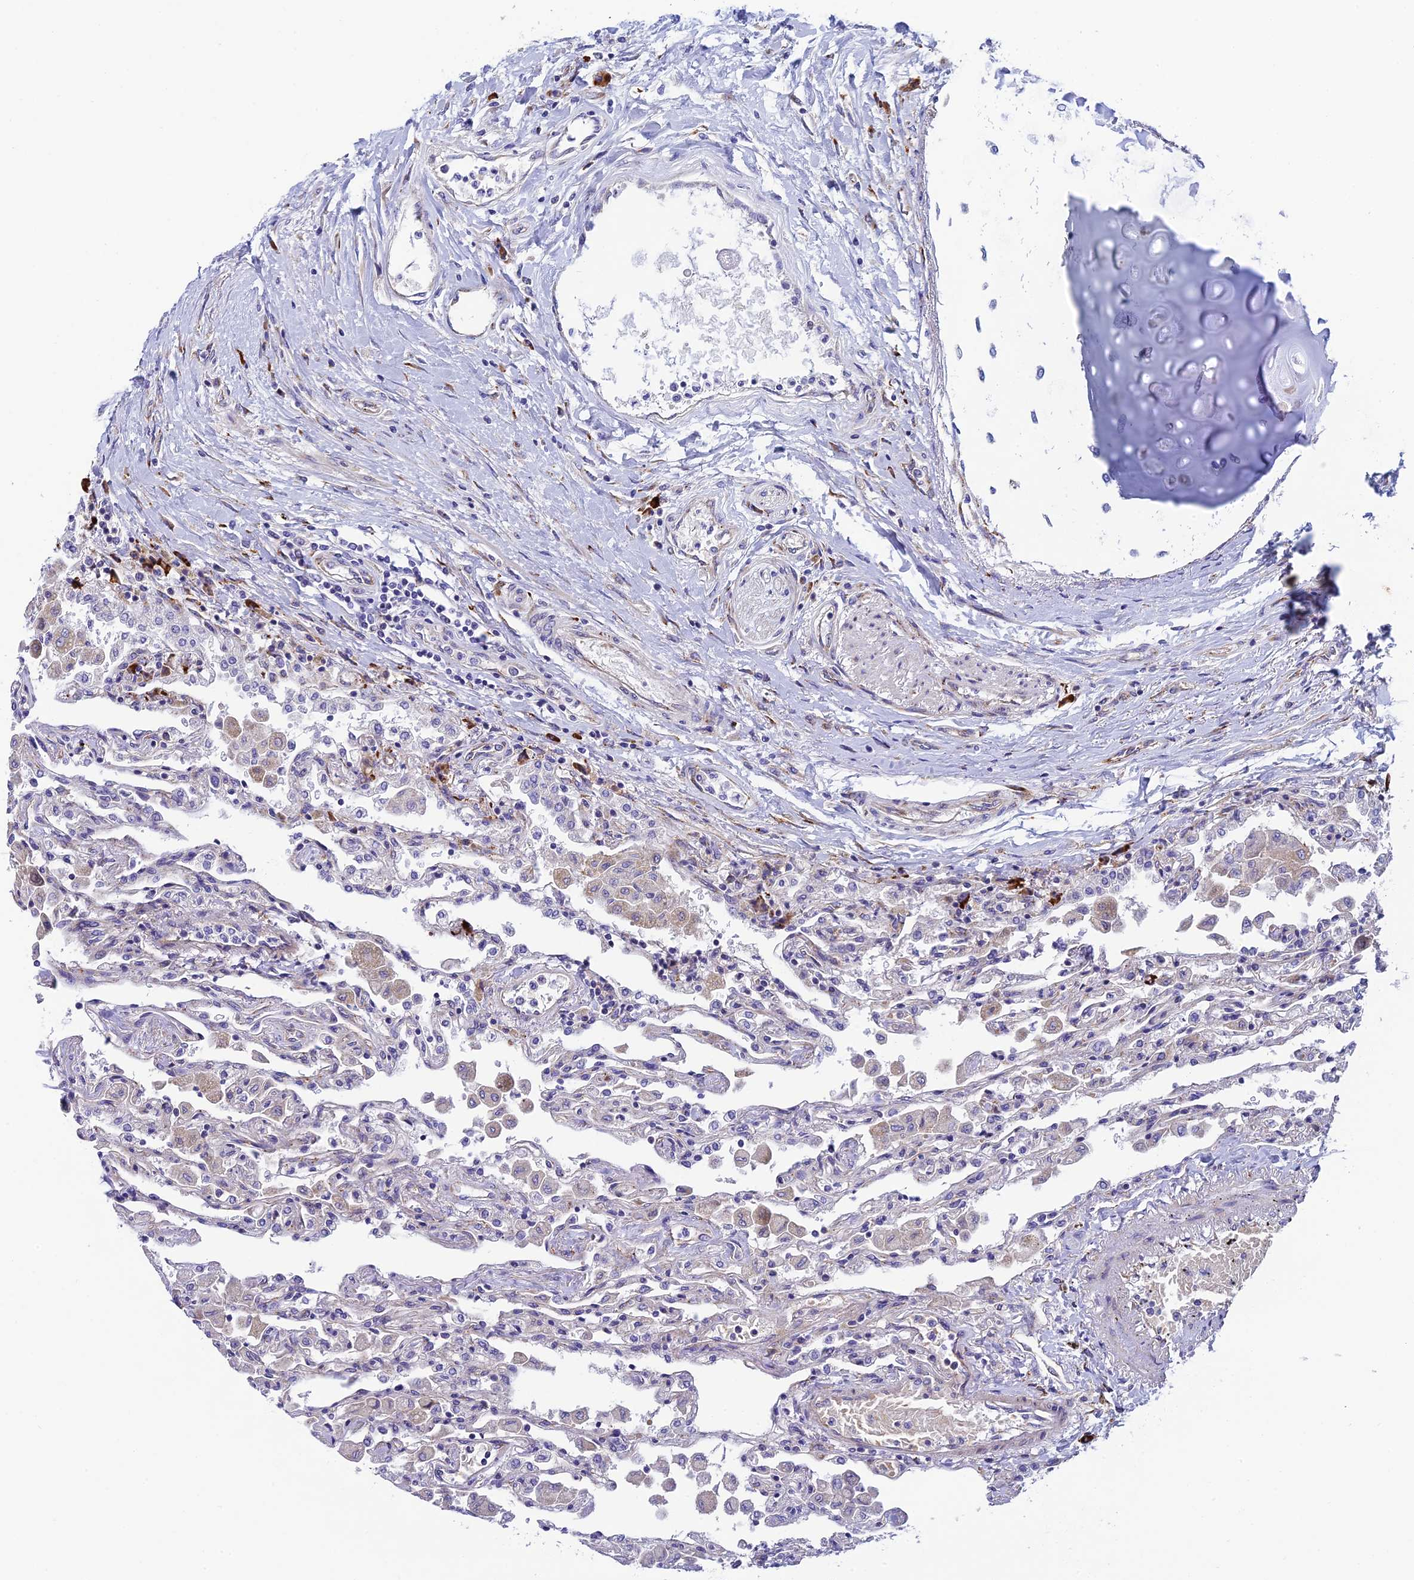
{"staining": {"intensity": "negative", "quantity": "none", "location": "none"}, "tissue": "lung", "cell_type": "Alveolar cells", "image_type": "normal", "snomed": [{"axis": "morphology", "description": "Normal tissue, NOS"}, {"axis": "topography", "description": "Bronchus"}, {"axis": "topography", "description": "Lung"}], "caption": "This is an immunohistochemistry photomicrograph of normal lung. There is no expression in alveolar cells.", "gene": "MACIR", "patient": {"sex": "female", "age": 49}}